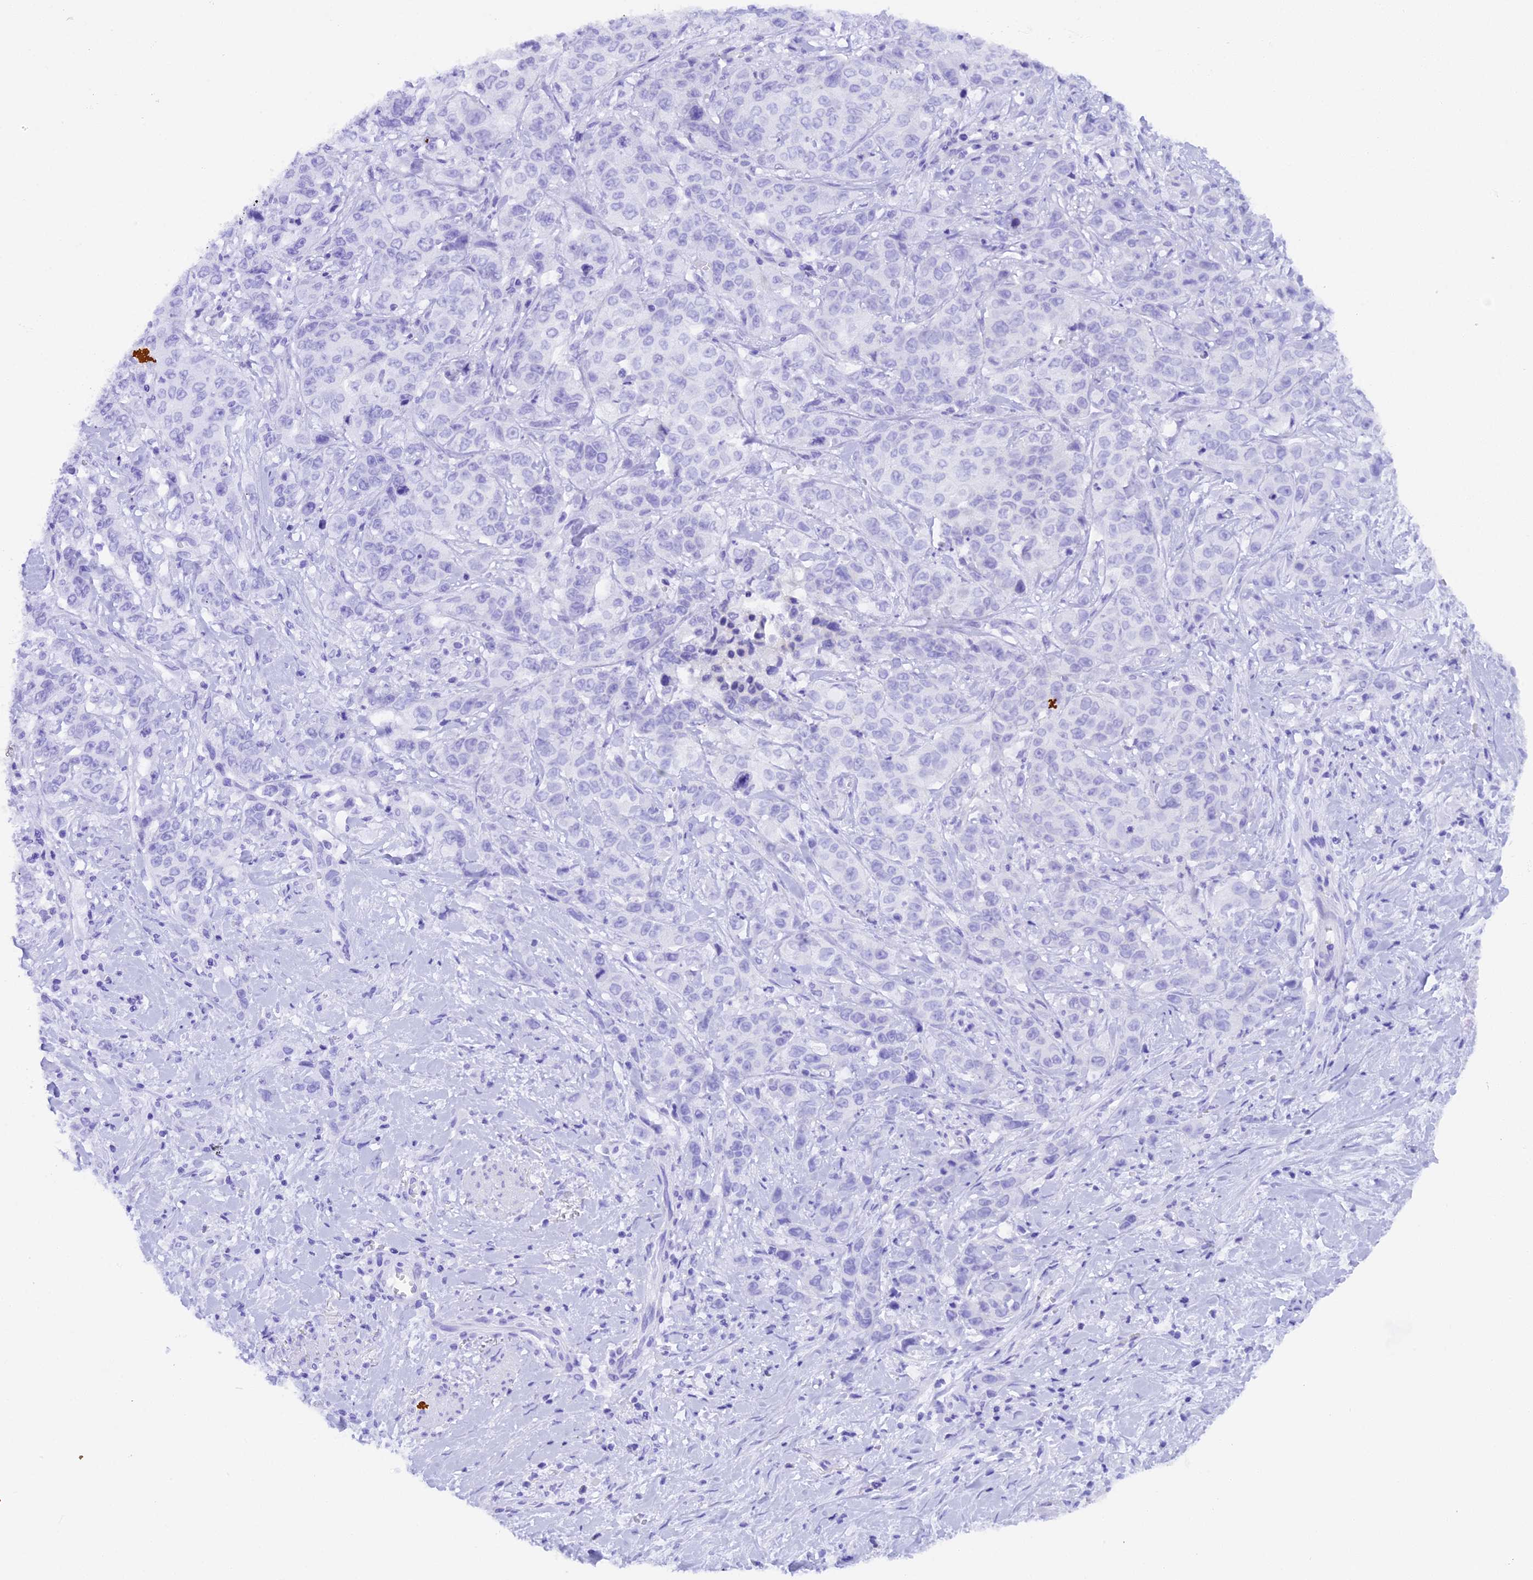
{"staining": {"intensity": "negative", "quantity": "none", "location": "none"}, "tissue": "stomach cancer", "cell_type": "Tumor cells", "image_type": "cancer", "snomed": [{"axis": "morphology", "description": "Adenocarcinoma, NOS"}, {"axis": "topography", "description": "Stomach, upper"}], "caption": "Tumor cells show no significant protein expression in stomach adenocarcinoma.", "gene": "FAM193A", "patient": {"sex": "male", "age": 62}}